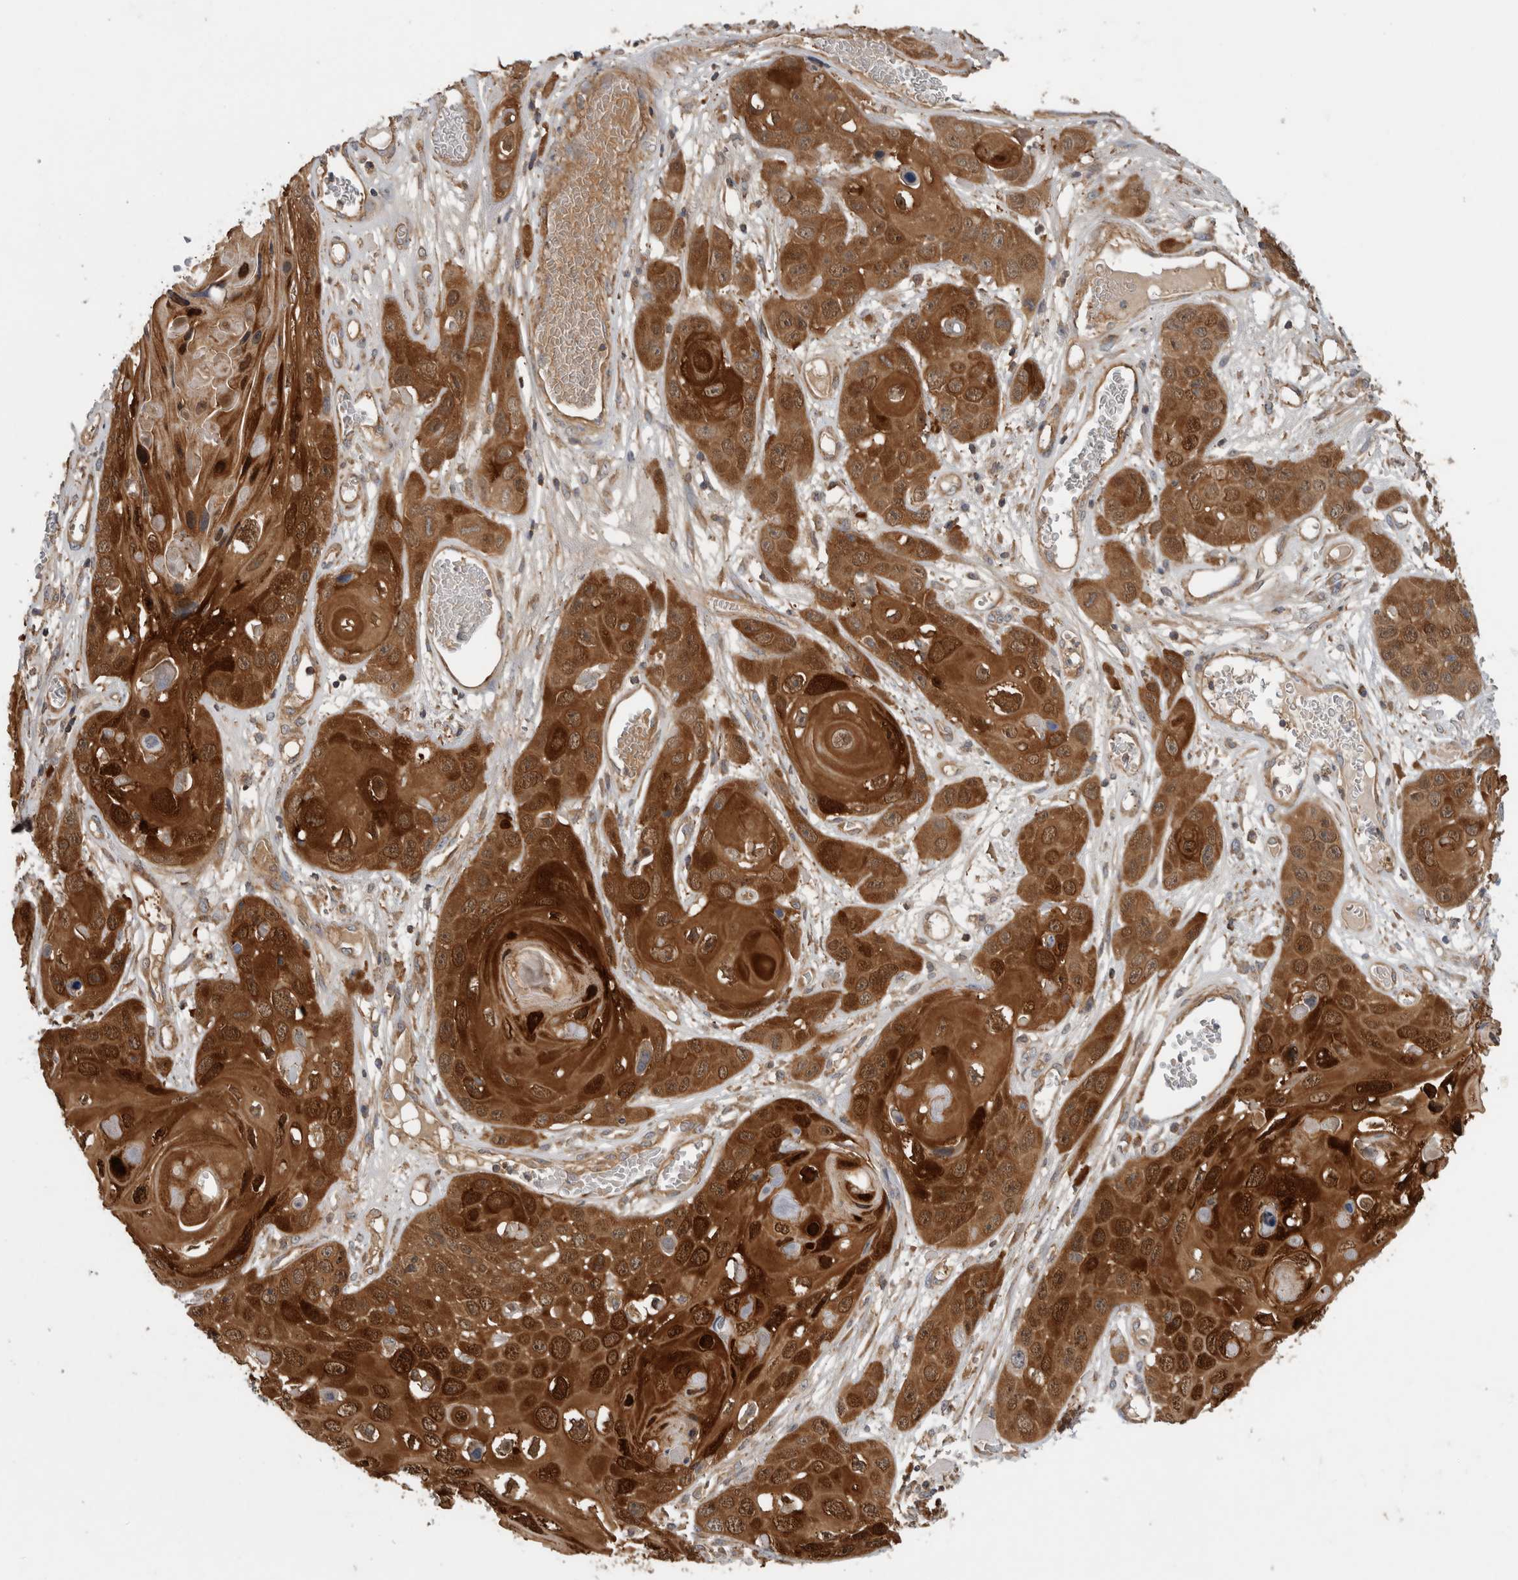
{"staining": {"intensity": "strong", "quantity": ">75%", "location": "cytoplasmic/membranous,nuclear"}, "tissue": "skin cancer", "cell_type": "Tumor cells", "image_type": "cancer", "snomed": [{"axis": "morphology", "description": "Squamous cell carcinoma, NOS"}, {"axis": "topography", "description": "Skin"}], "caption": "The image demonstrates staining of skin squamous cell carcinoma, revealing strong cytoplasmic/membranous and nuclear protein expression (brown color) within tumor cells.", "gene": "SFXN2", "patient": {"sex": "male", "age": 55}}